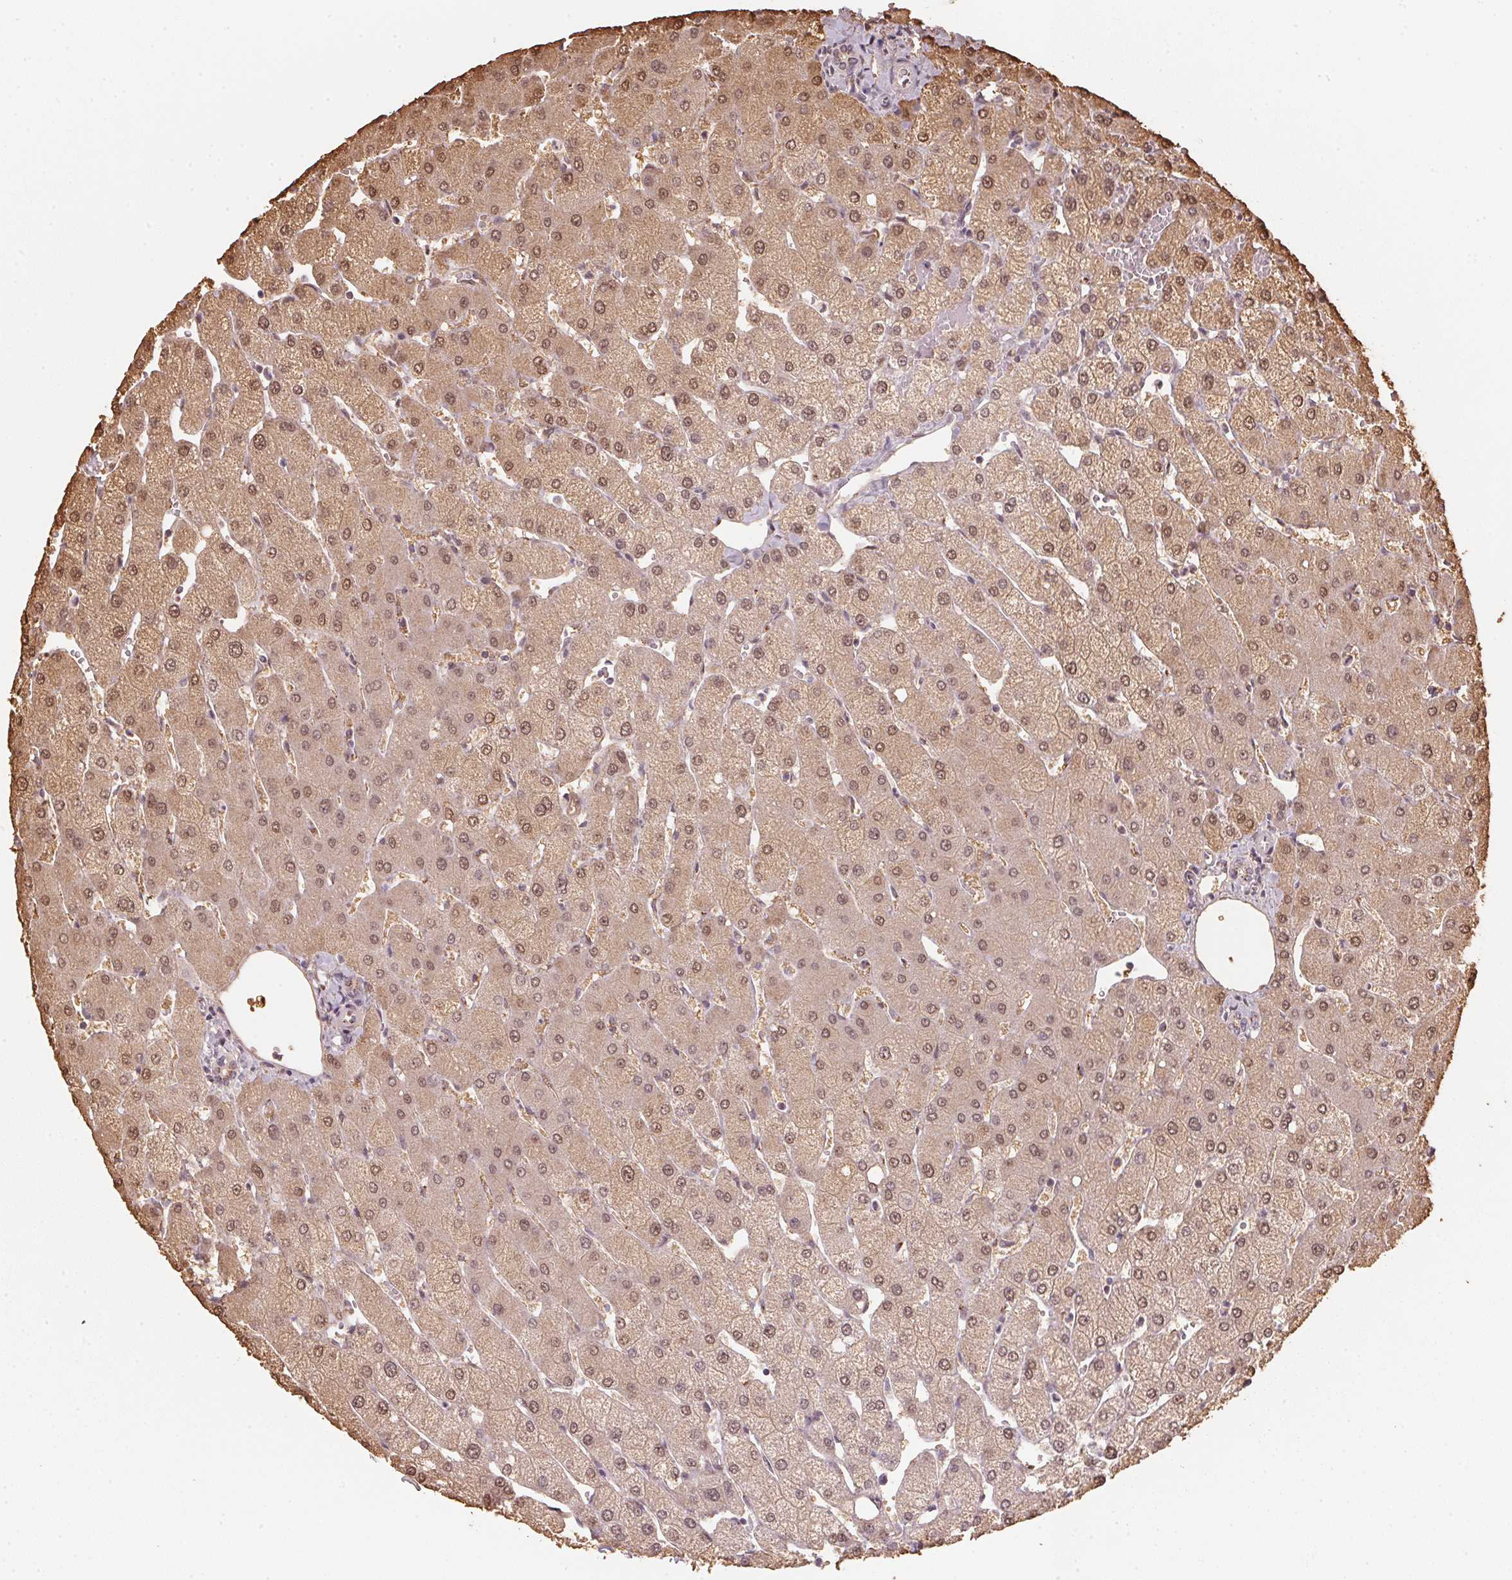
{"staining": {"intensity": "weak", "quantity": ">75%", "location": "cytoplasmic/membranous"}, "tissue": "liver", "cell_type": "Cholangiocytes", "image_type": "normal", "snomed": [{"axis": "morphology", "description": "Normal tissue, NOS"}, {"axis": "topography", "description": "Liver"}], "caption": "Brown immunohistochemical staining in normal human liver shows weak cytoplasmic/membranous staining in about >75% of cholangiocytes.", "gene": "RAB22A", "patient": {"sex": "female", "age": 54}}